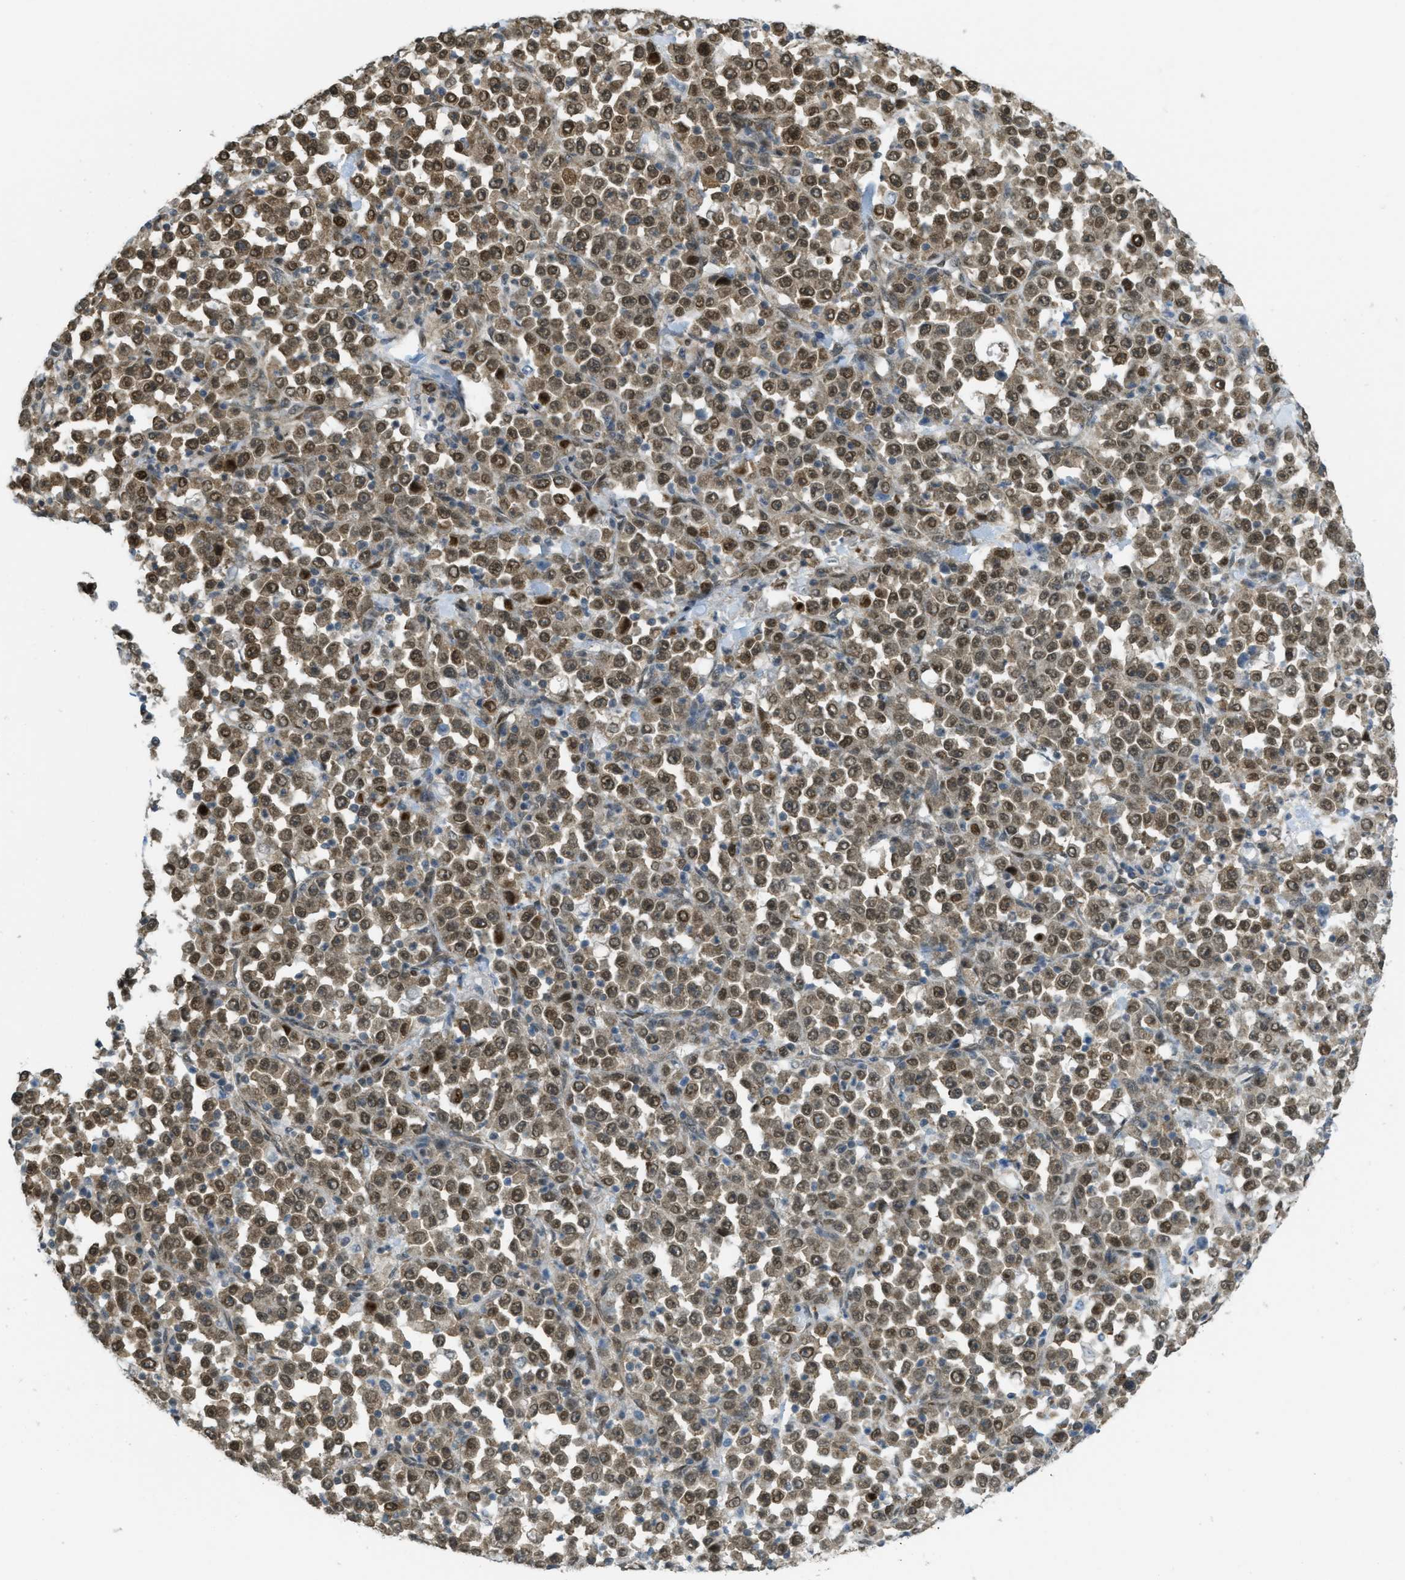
{"staining": {"intensity": "moderate", "quantity": ">75%", "location": "cytoplasmic/membranous,nuclear"}, "tissue": "stomach cancer", "cell_type": "Tumor cells", "image_type": "cancer", "snomed": [{"axis": "morphology", "description": "Normal tissue, NOS"}, {"axis": "morphology", "description": "Adenocarcinoma, NOS"}, {"axis": "topography", "description": "Stomach, upper"}, {"axis": "topography", "description": "Stomach"}], "caption": "Adenocarcinoma (stomach) tissue demonstrates moderate cytoplasmic/membranous and nuclear positivity in approximately >75% of tumor cells, visualized by immunohistochemistry.", "gene": "TNPO1", "patient": {"sex": "male", "age": 59}}